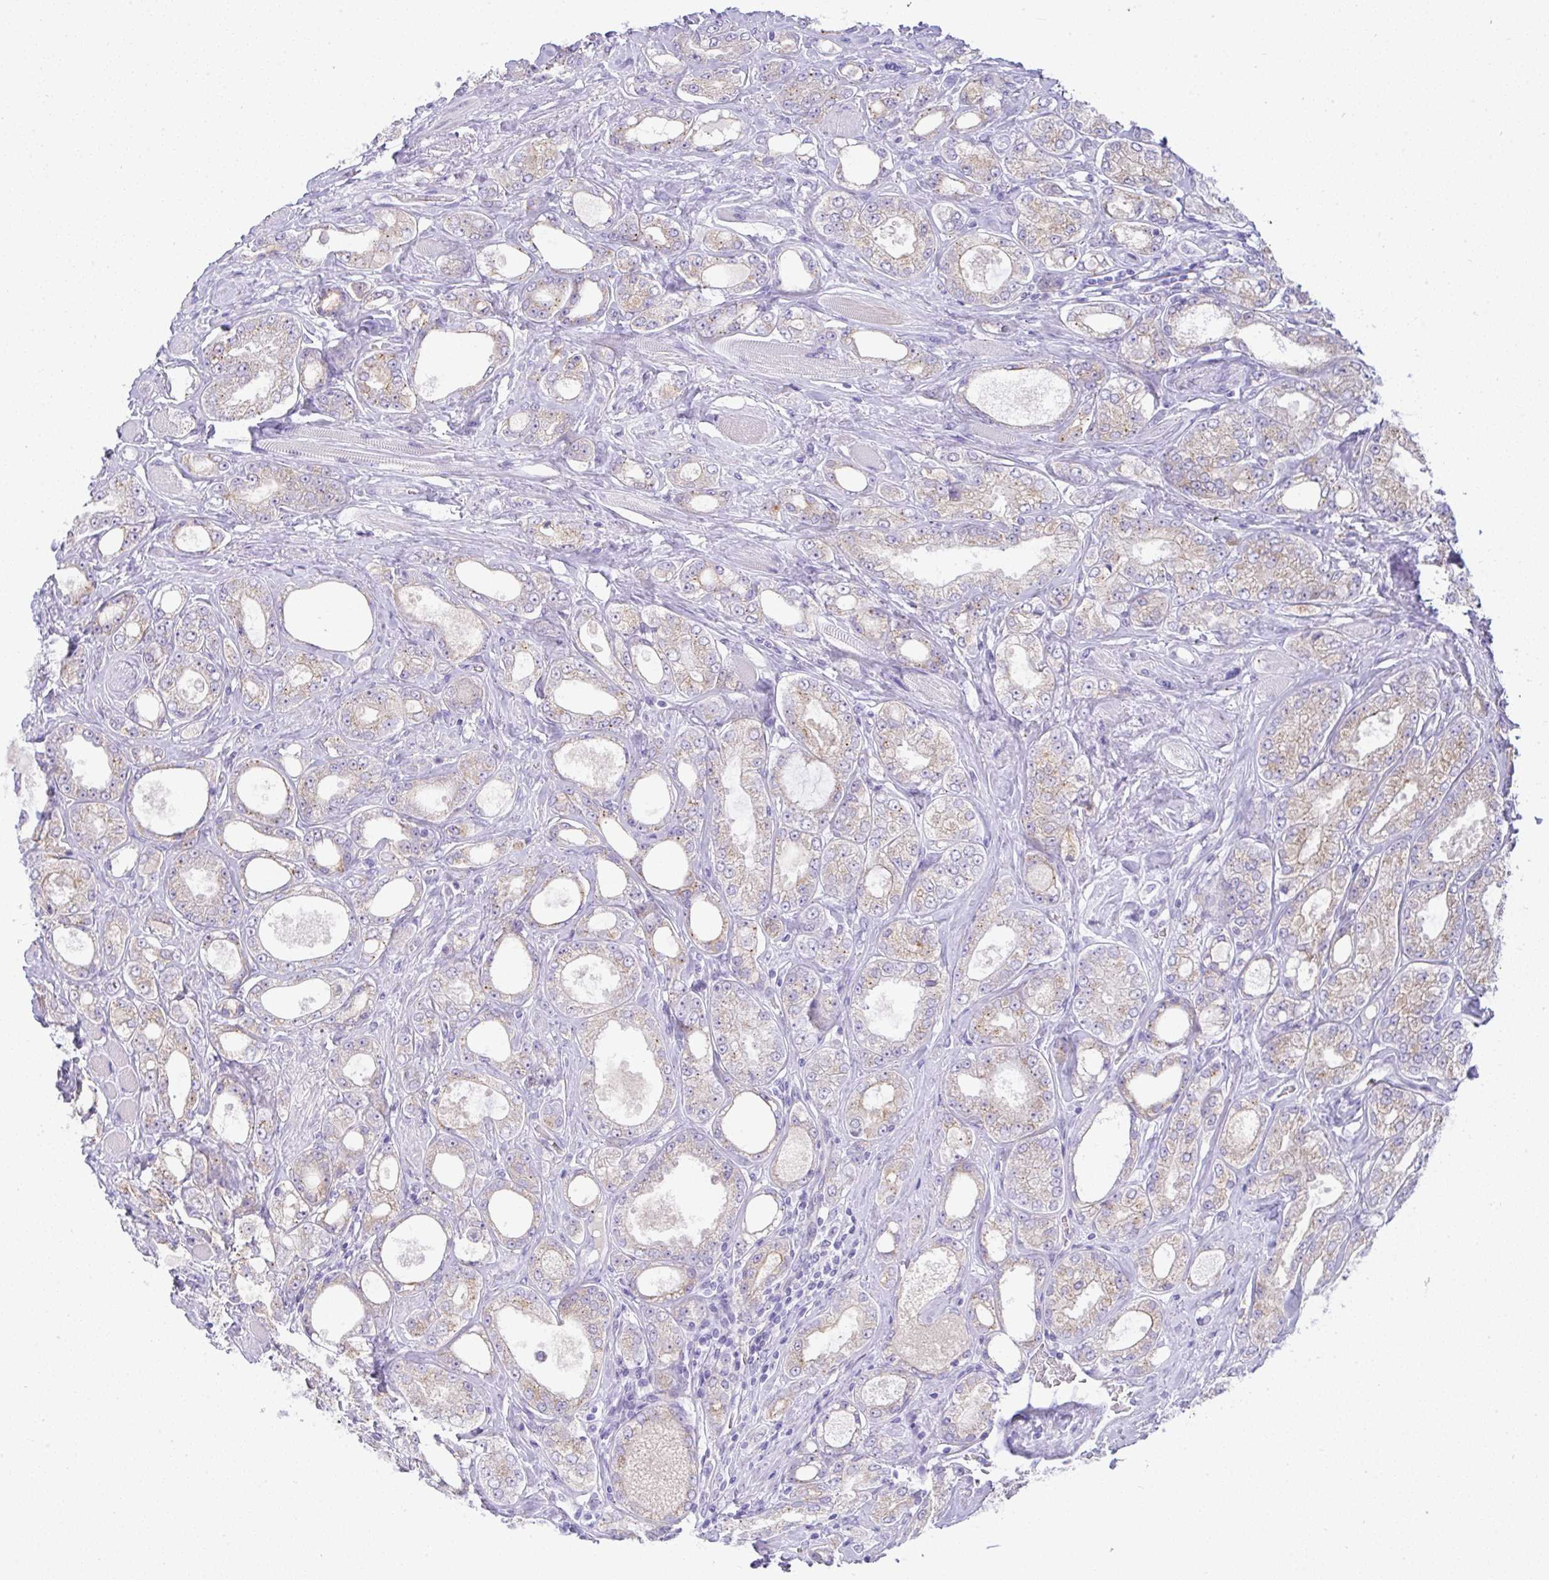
{"staining": {"intensity": "weak", "quantity": "25%-75%", "location": "cytoplasmic/membranous"}, "tissue": "prostate cancer", "cell_type": "Tumor cells", "image_type": "cancer", "snomed": [{"axis": "morphology", "description": "Adenocarcinoma, High grade"}, {"axis": "topography", "description": "Prostate"}], "caption": "Prostate high-grade adenocarcinoma was stained to show a protein in brown. There is low levels of weak cytoplasmic/membranous positivity in approximately 25%-75% of tumor cells.", "gene": "FAM177A1", "patient": {"sex": "male", "age": 68}}